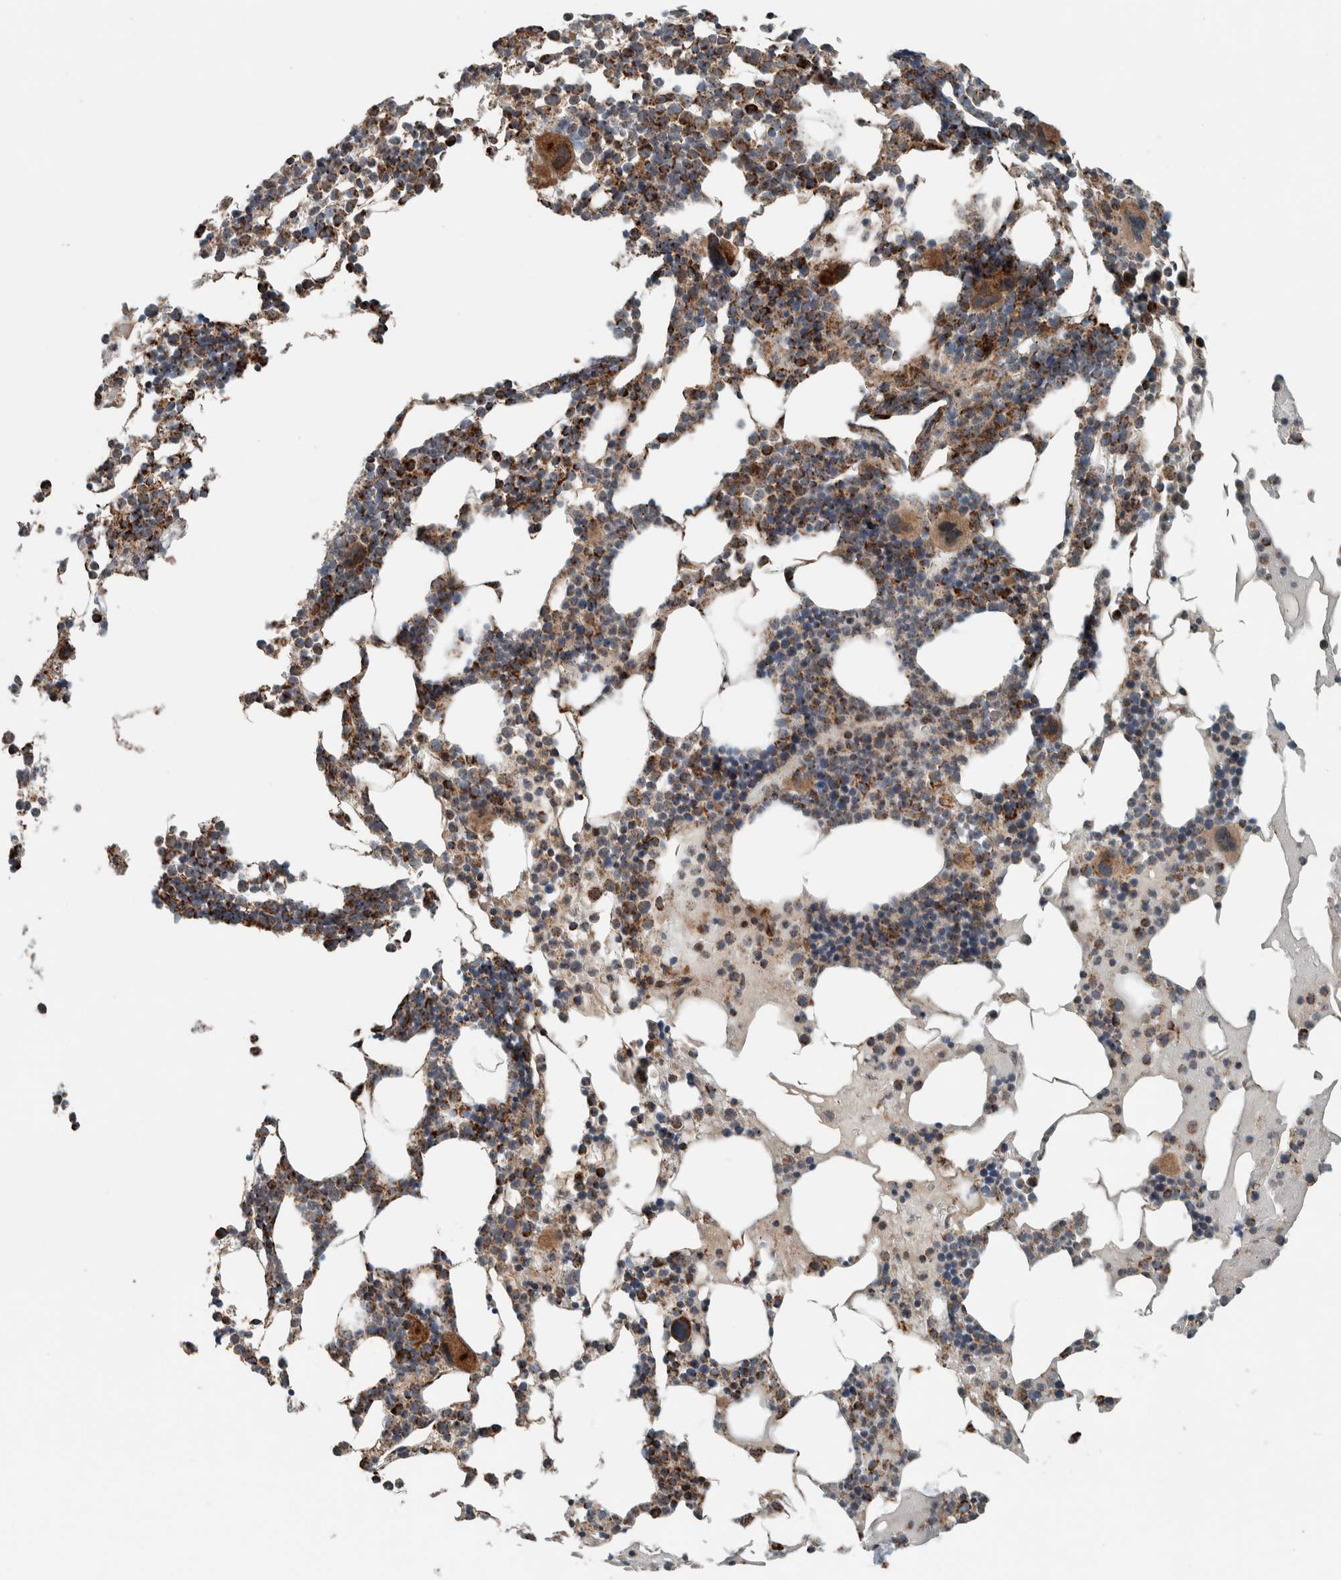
{"staining": {"intensity": "moderate", "quantity": ">75%", "location": "cytoplasmic/membranous"}, "tissue": "bone marrow", "cell_type": "Hematopoietic cells", "image_type": "normal", "snomed": [{"axis": "morphology", "description": "Normal tissue, NOS"}, {"axis": "morphology", "description": "Inflammation, NOS"}, {"axis": "topography", "description": "Bone marrow"}], "caption": "Approximately >75% of hematopoietic cells in unremarkable human bone marrow exhibit moderate cytoplasmic/membranous protein expression as visualized by brown immunohistochemical staining.", "gene": "CNTROB", "patient": {"sex": "male", "age": 68}}